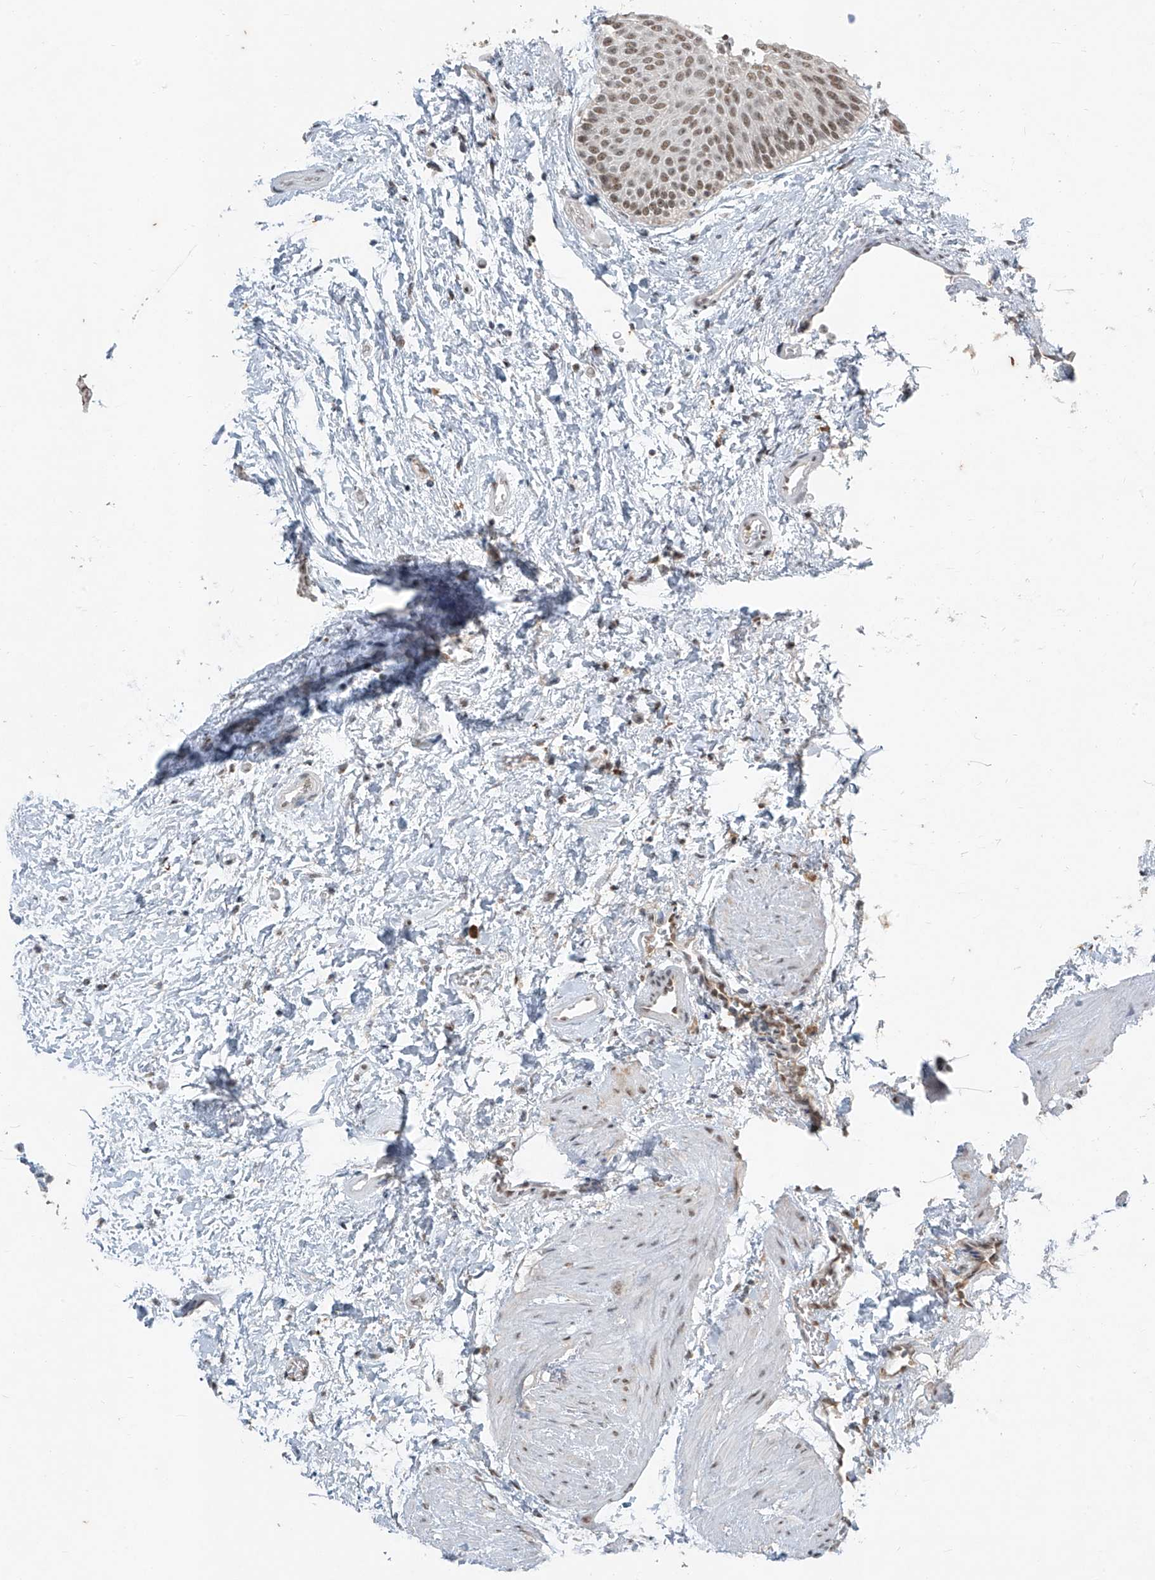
{"staining": {"intensity": "moderate", "quantity": ">75%", "location": "nuclear"}, "tissue": "urothelial cancer", "cell_type": "Tumor cells", "image_type": "cancer", "snomed": [{"axis": "morphology", "description": "Urothelial carcinoma, Low grade"}, {"axis": "topography", "description": "Urinary bladder"}], "caption": "Human urothelial cancer stained for a protein (brown) exhibits moderate nuclear positive expression in approximately >75% of tumor cells.", "gene": "TFEC", "patient": {"sex": "female", "age": 60}}